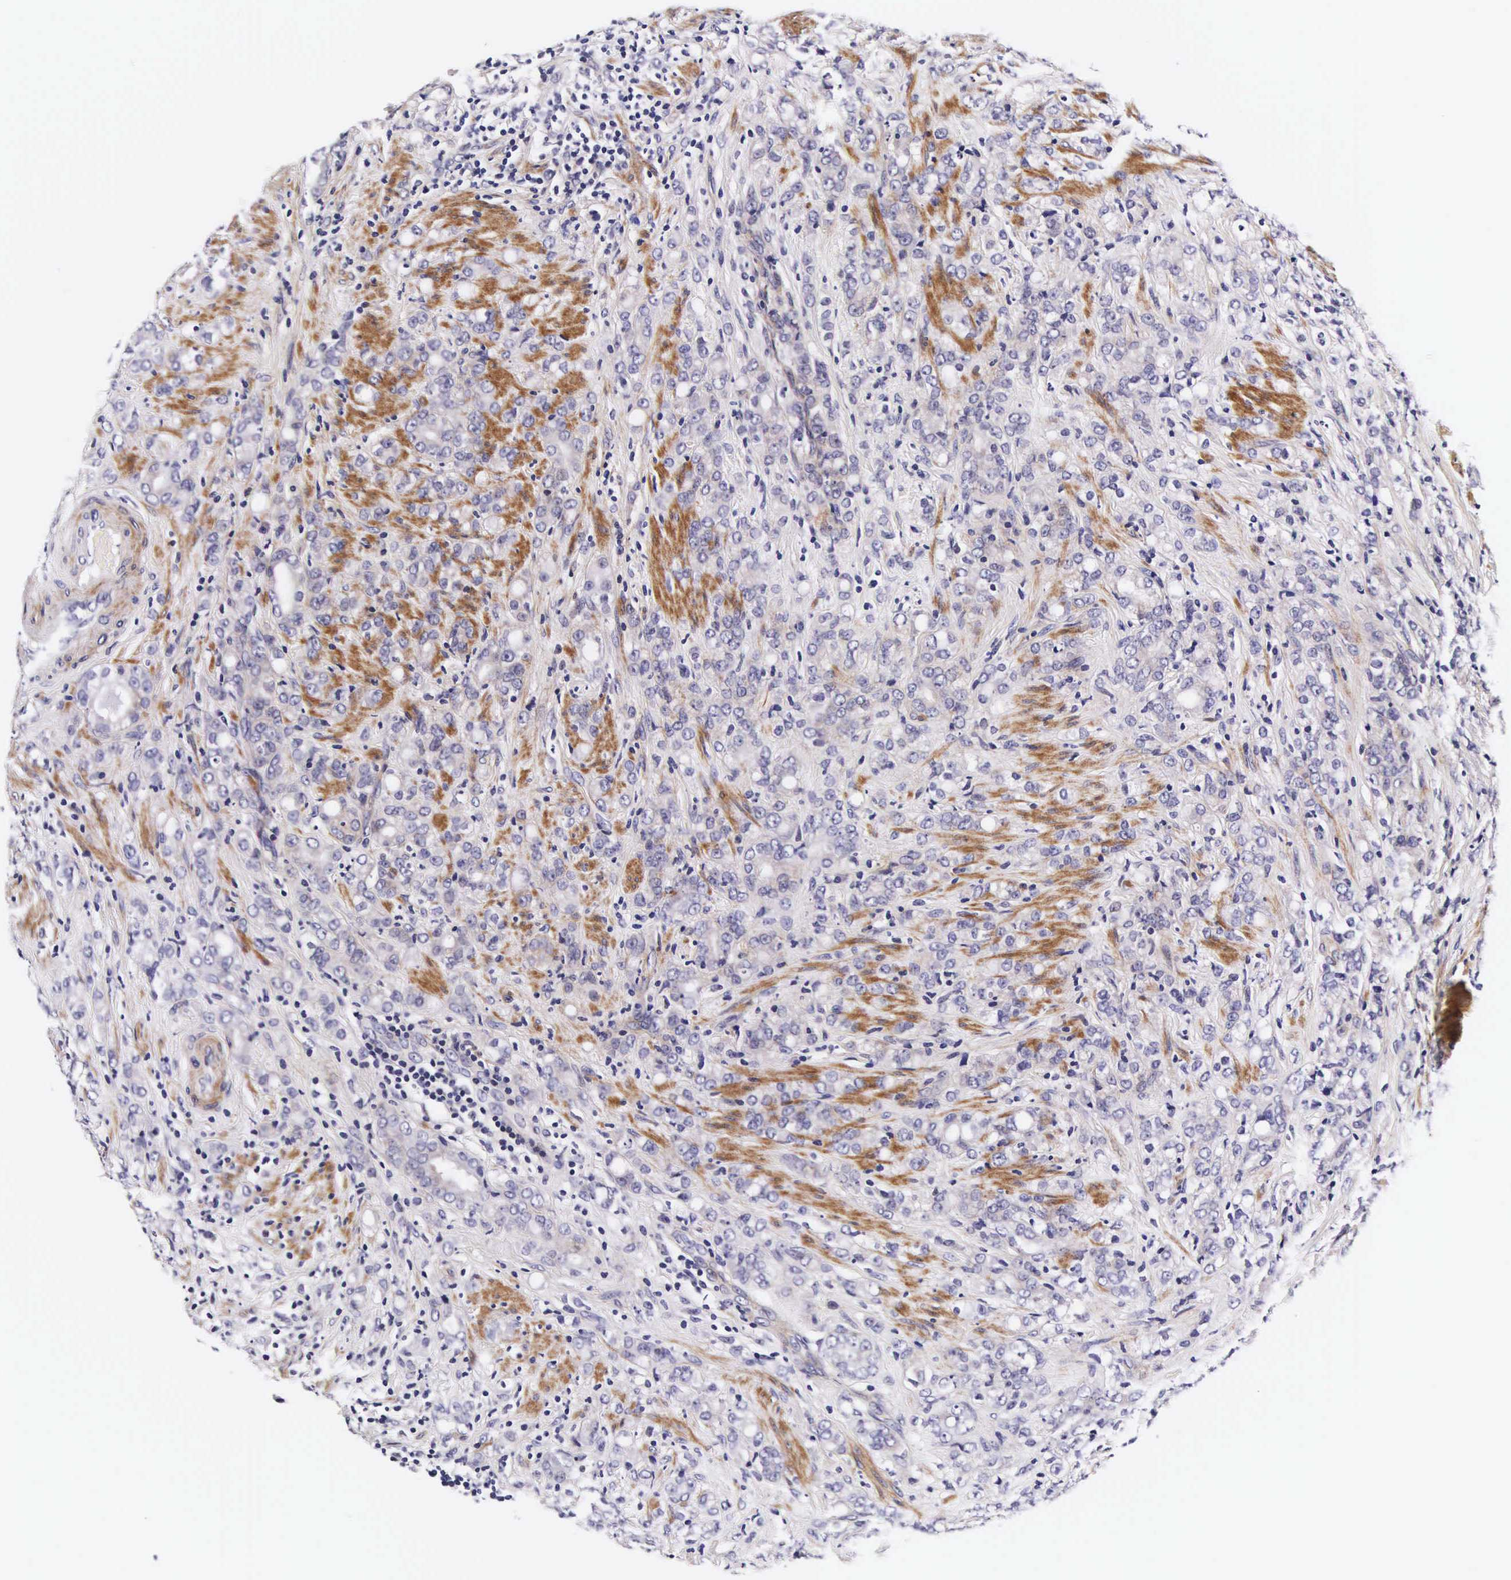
{"staining": {"intensity": "negative", "quantity": "none", "location": "none"}, "tissue": "prostate cancer", "cell_type": "Tumor cells", "image_type": "cancer", "snomed": [{"axis": "morphology", "description": "Adenocarcinoma, Medium grade"}, {"axis": "topography", "description": "Prostate"}], "caption": "The micrograph displays no staining of tumor cells in prostate cancer. (DAB (3,3'-diaminobenzidine) IHC with hematoxylin counter stain).", "gene": "UPRT", "patient": {"sex": "male", "age": 59}}